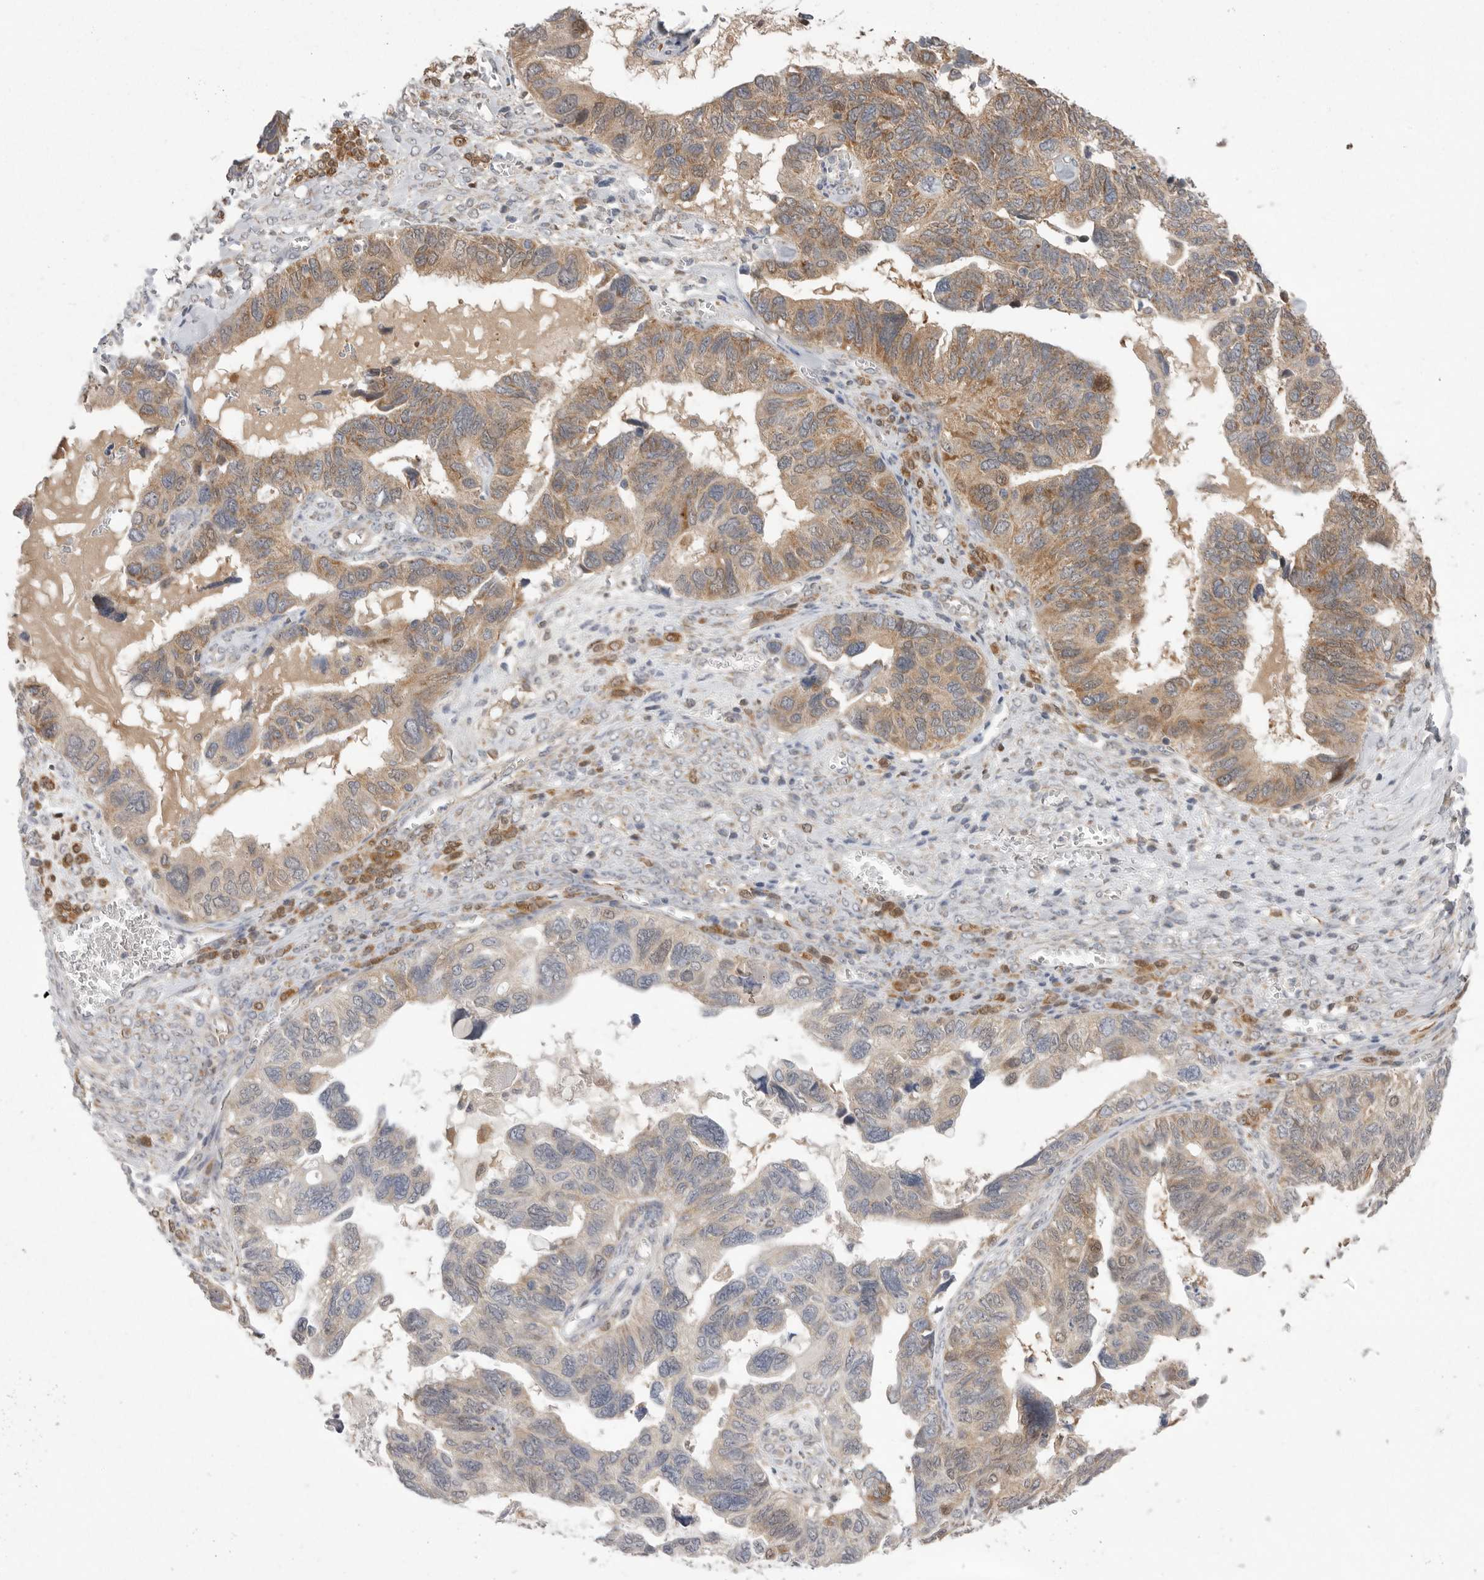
{"staining": {"intensity": "moderate", "quantity": ">75%", "location": "cytoplasmic/membranous"}, "tissue": "ovarian cancer", "cell_type": "Tumor cells", "image_type": "cancer", "snomed": [{"axis": "morphology", "description": "Cystadenocarcinoma, serous, NOS"}, {"axis": "topography", "description": "Ovary"}], "caption": "Protein staining displays moderate cytoplasmic/membranous positivity in about >75% of tumor cells in ovarian cancer (serous cystadenocarcinoma).", "gene": "KYAT3", "patient": {"sex": "female", "age": 79}}